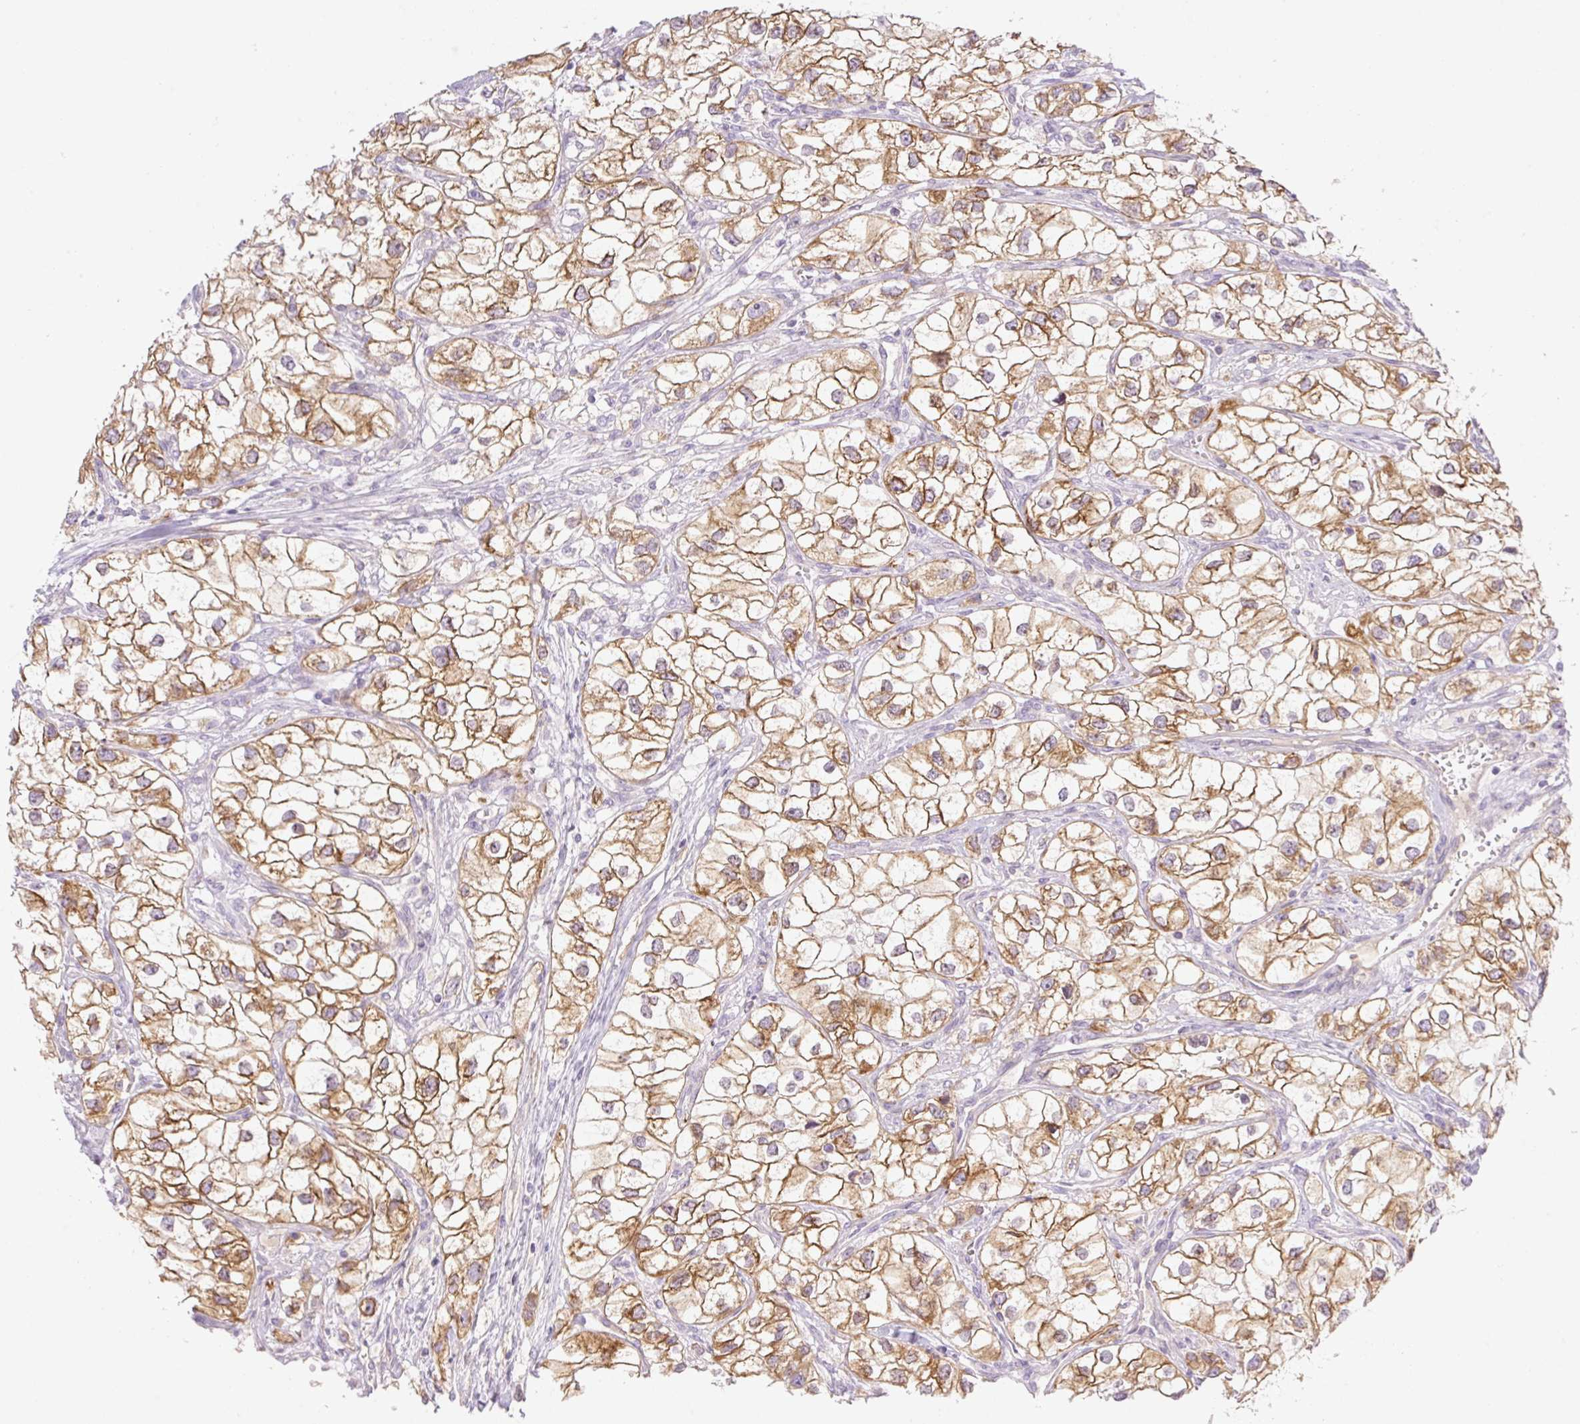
{"staining": {"intensity": "strong", "quantity": ">75%", "location": "cytoplasmic/membranous"}, "tissue": "renal cancer", "cell_type": "Tumor cells", "image_type": "cancer", "snomed": [{"axis": "morphology", "description": "Adenocarcinoma, NOS"}, {"axis": "topography", "description": "Kidney"}], "caption": "Protein expression analysis of human renal cancer (adenocarcinoma) reveals strong cytoplasmic/membranous expression in approximately >75% of tumor cells.", "gene": "MIA2", "patient": {"sex": "male", "age": 59}}